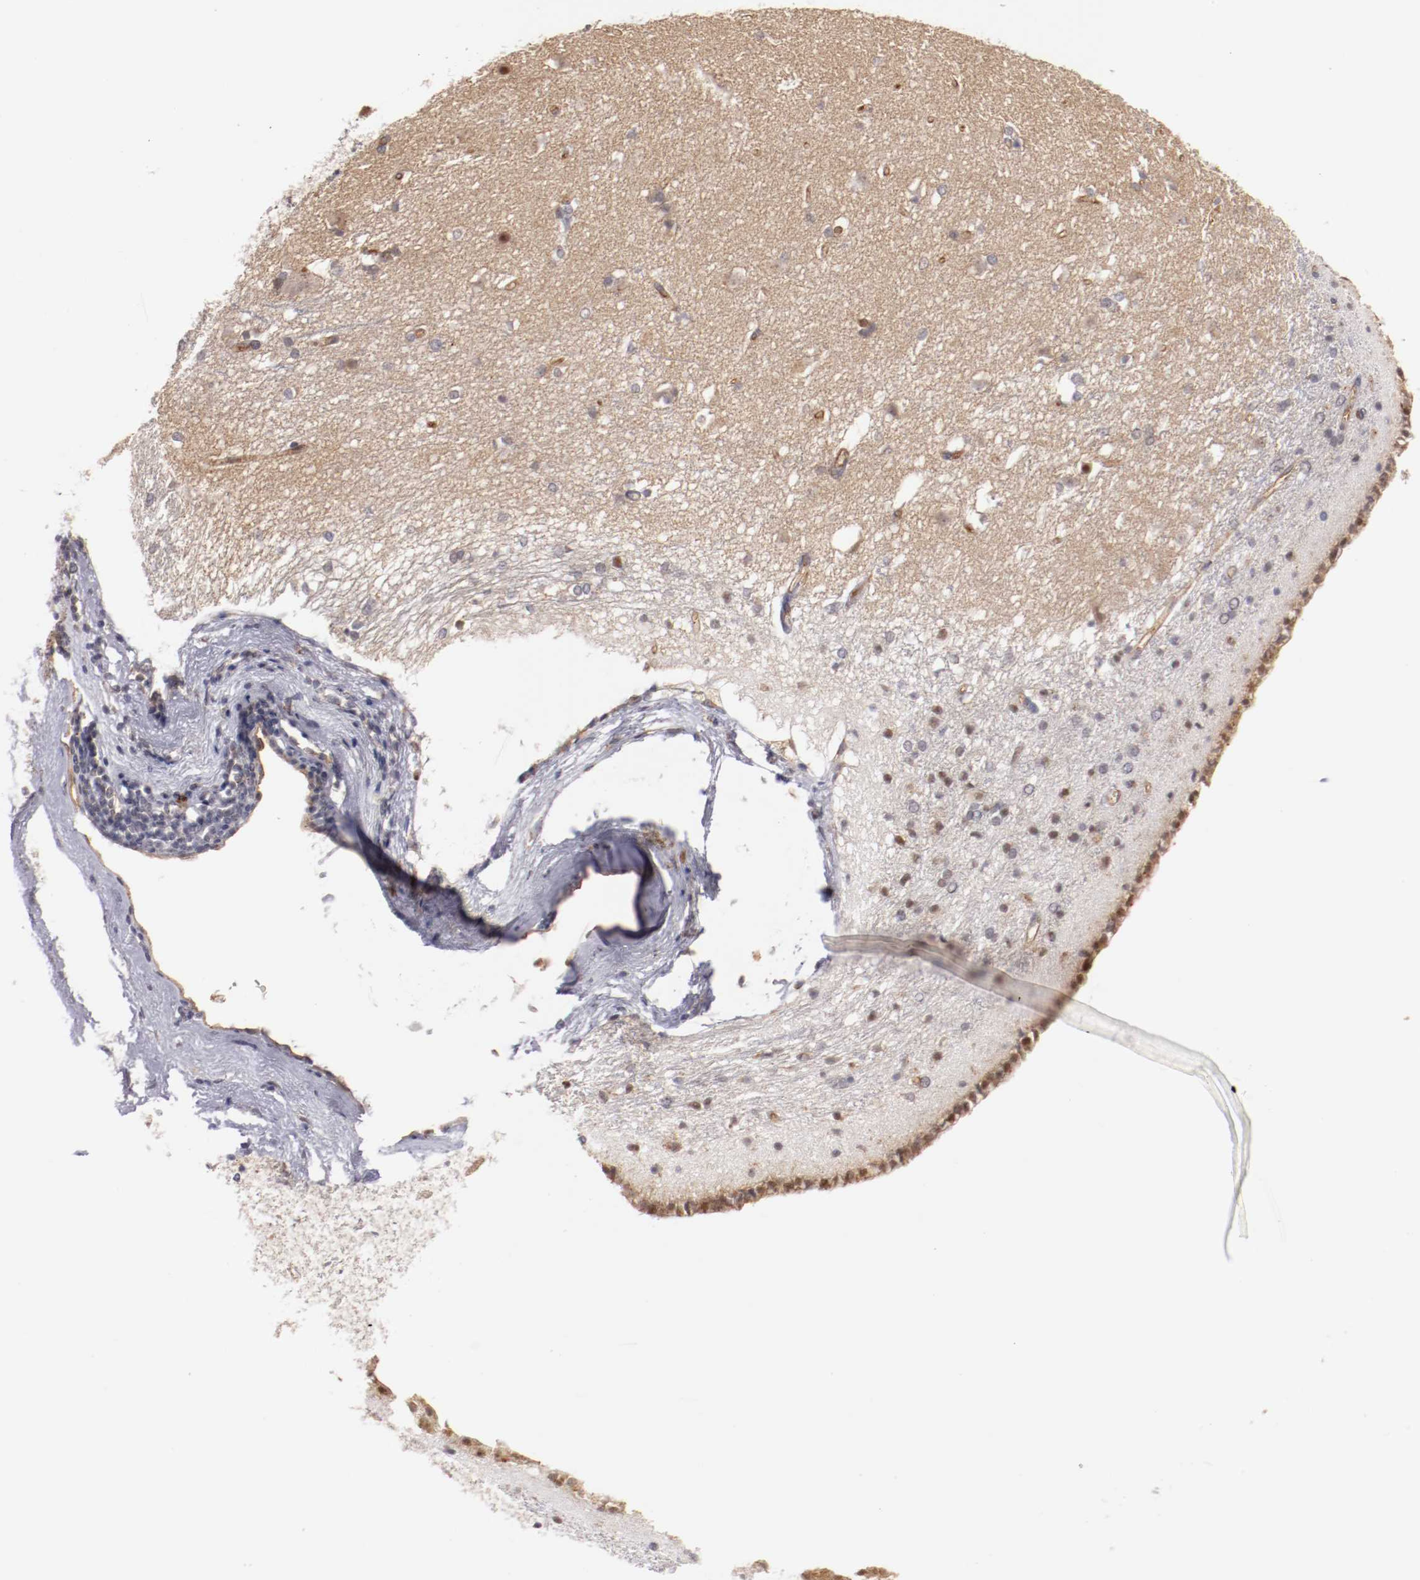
{"staining": {"intensity": "weak", "quantity": "<25%", "location": "nuclear"}, "tissue": "caudate", "cell_type": "Glial cells", "image_type": "normal", "snomed": [{"axis": "morphology", "description": "Normal tissue, NOS"}, {"axis": "topography", "description": "Lateral ventricle wall"}], "caption": "High magnification brightfield microscopy of unremarkable caudate stained with DAB (brown) and counterstained with hematoxylin (blue): glial cells show no significant positivity. (DAB immunohistochemistry (IHC) visualized using brightfield microscopy, high magnification).", "gene": "STX3", "patient": {"sex": "female", "age": 19}}